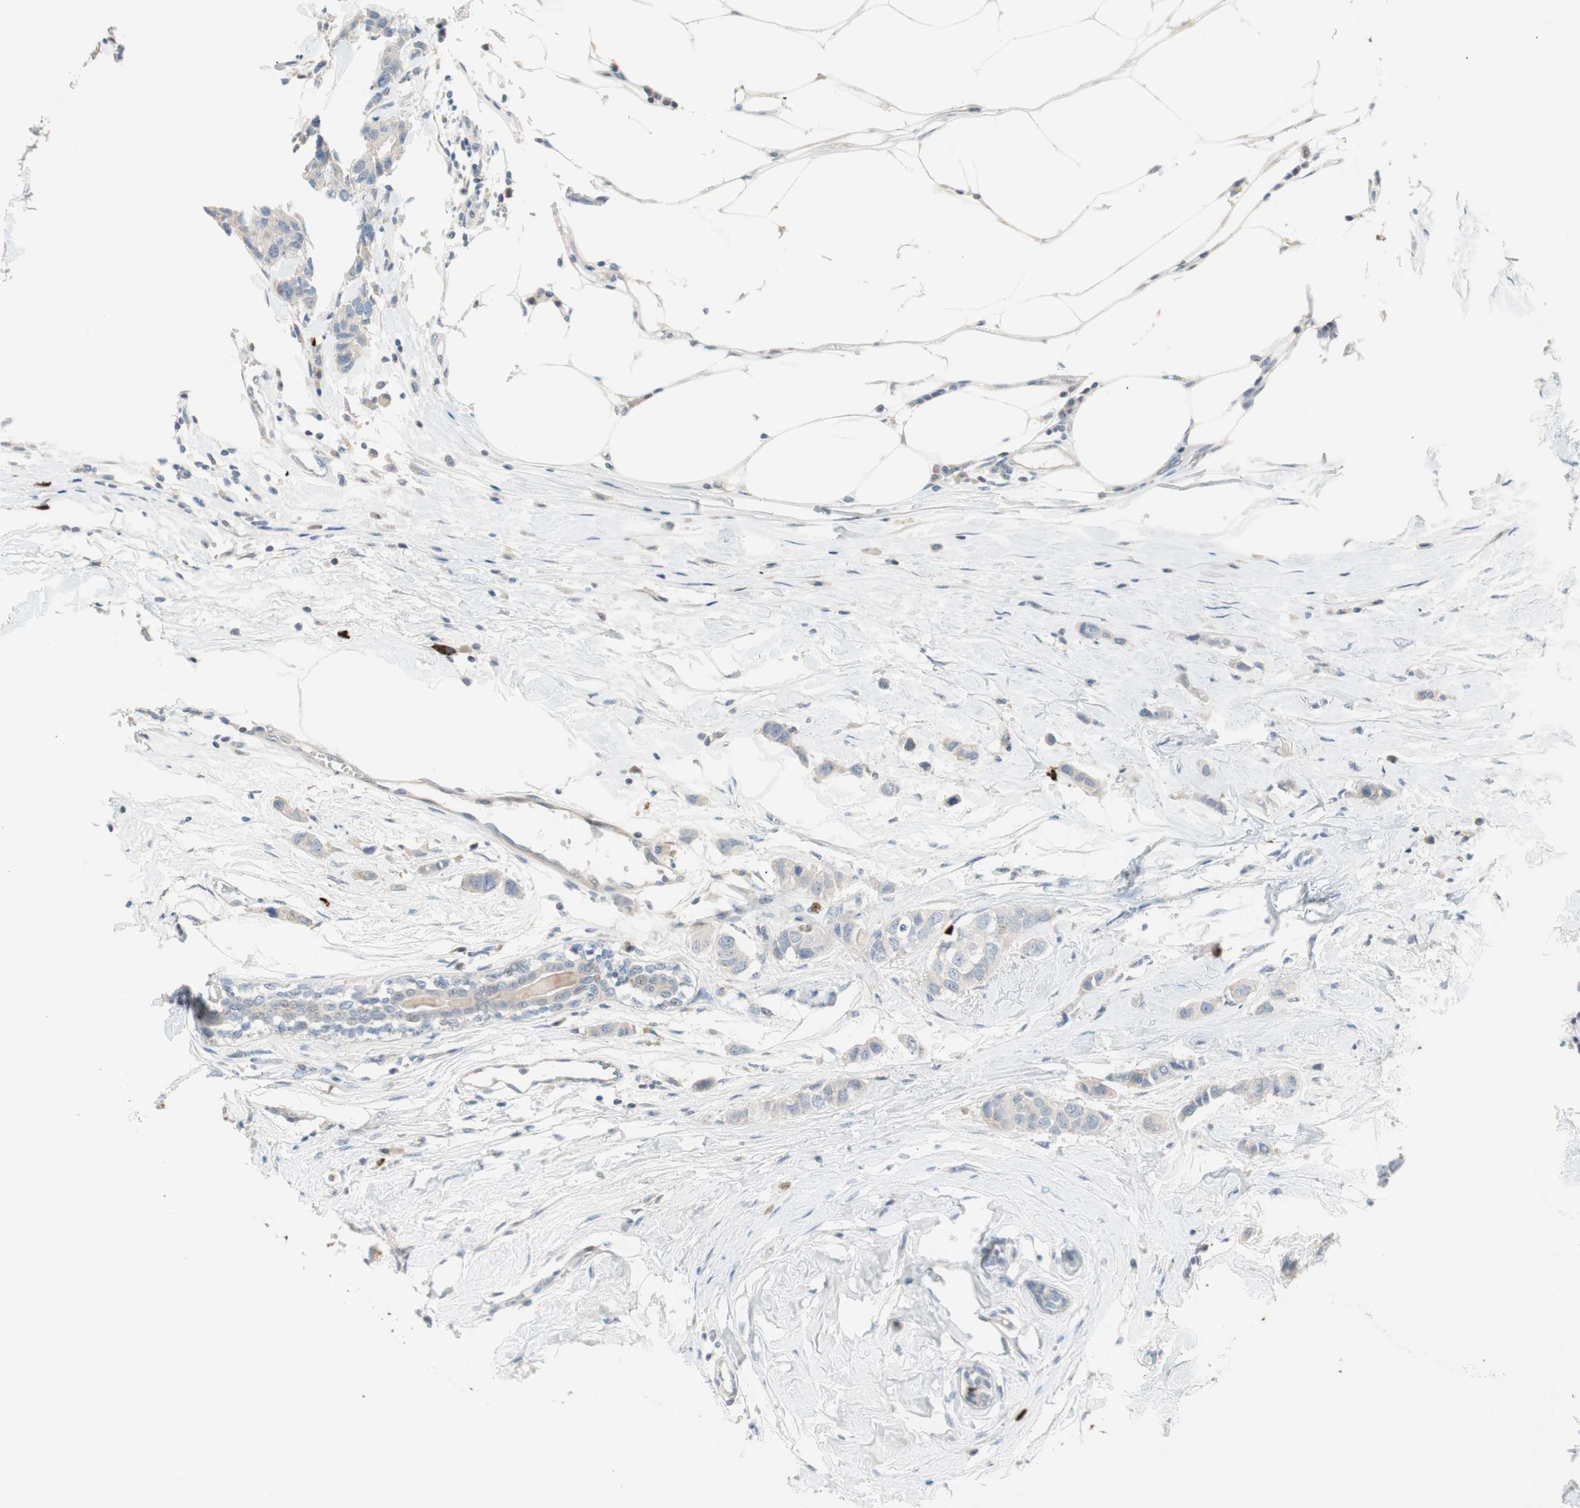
{"staining": {"intensity": "negative", "quantity": "none", "location": "none"}, "tissue": "breast cancer", "cell_type": "Tumor cells", "image_type": "cancer", "snomed": [{"axis": "morphology", "description": "Duct carcinoma"}, {"axis": "topography", "description": "Breast"}], "caption": "A high-resolution micrograph shows IHC staining of breast cancer, which exhibits no significant expression in tumor cells. (IHC, brightfield microscopy, high magnification).", "gene": "PDZK1", "patient": {"sex": "female", "age": 50}}